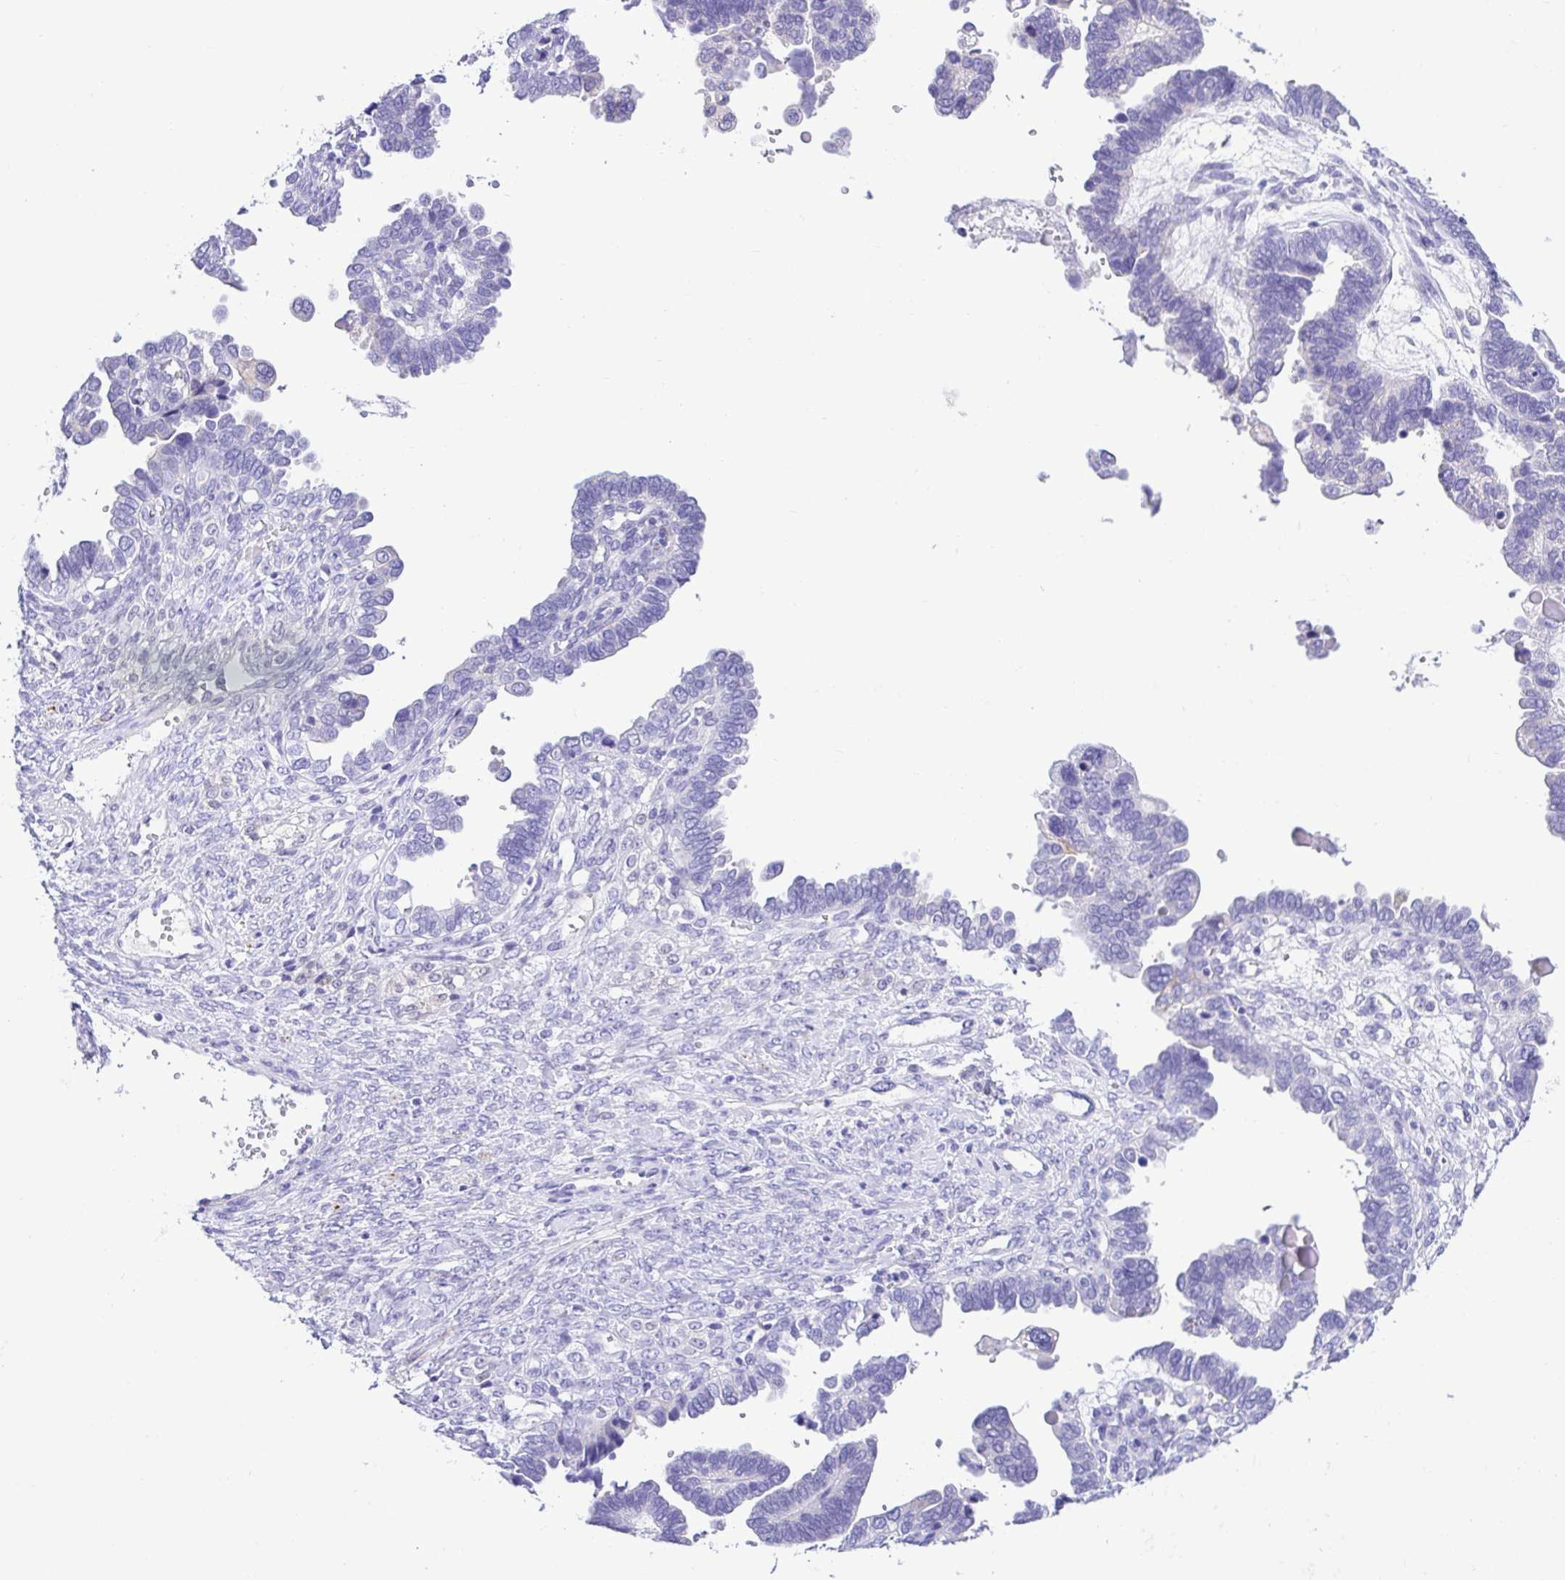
{"staining": {"intensity": "negative", "quantity": "none", "location": "none"}, "tissue": "ovarian cancer", "cell_type": "Tumor cells", "image_type": "cancer", "snomed": [{"axis": "morphology", "description": "Cystadenocarcinoma, serous, NOS"}, {"axis": "topography", "description": "Ovary"}], "caption": "A high-resolution histopathology image shows immunohistochemistry staining of ovarian cancer, which displays no significant positivity in tumor cells.", "gene": "BACE2", "patient": {"sex": "female", "age": 51}}